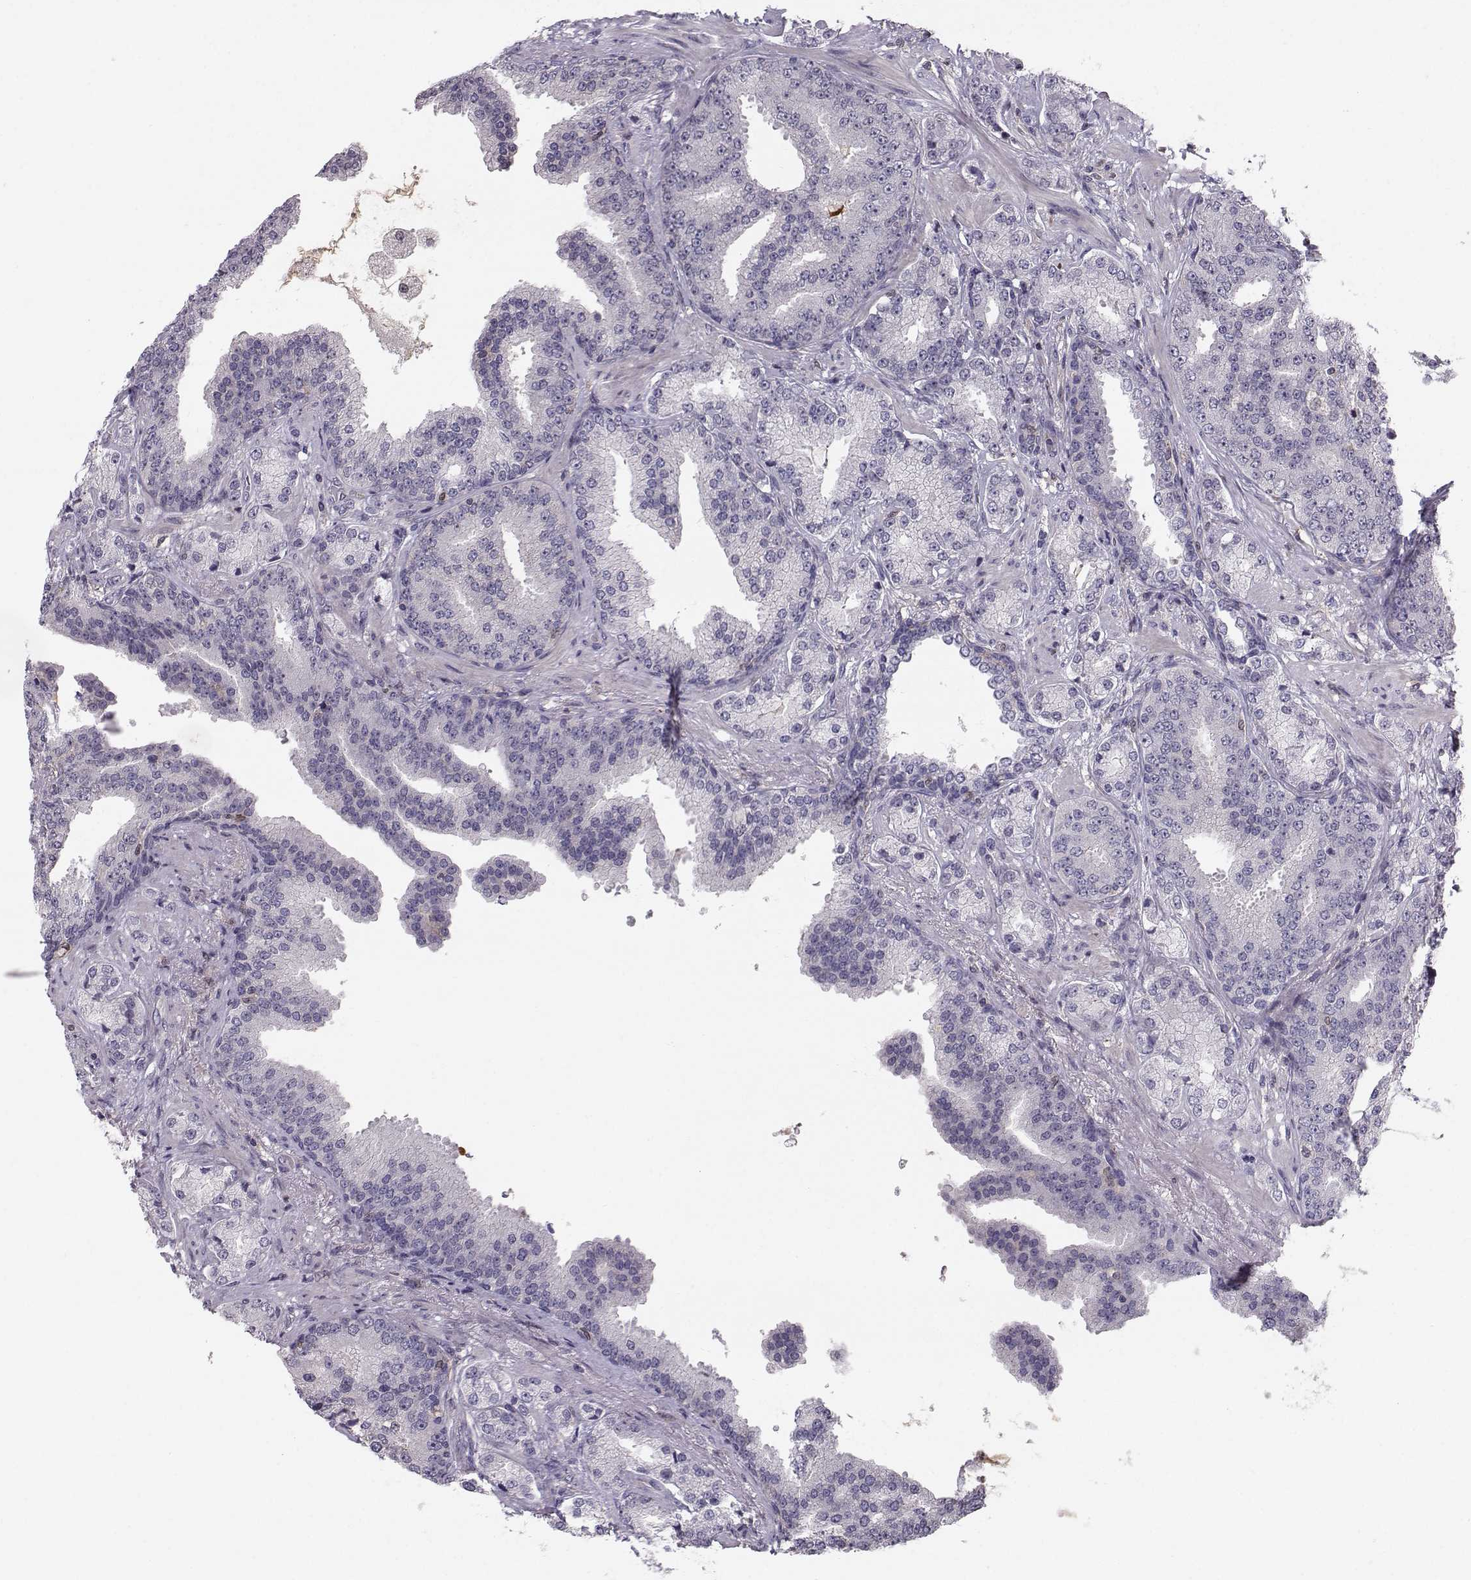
{"staining": {"intensity": "negative", "quantity": "none", "location": "none"}, "tissue": "prostate cancer", "cell_type": "Tumor cells", "image_type": "cancer", "snomed": [{"axis": "morphology", "description": "Adenocarcinoma, Low grade"}, {"axis": "topography", "description": "Prostate"}], "caption": "Immunohistochemistry micrograph of human prostate cancer (low-grade adenocarcinoma) stained for a protein (brown), which reveals no staining in tumor cells.", "gene": "ASB16", "patient": {"sex": "male", "age": 68}}